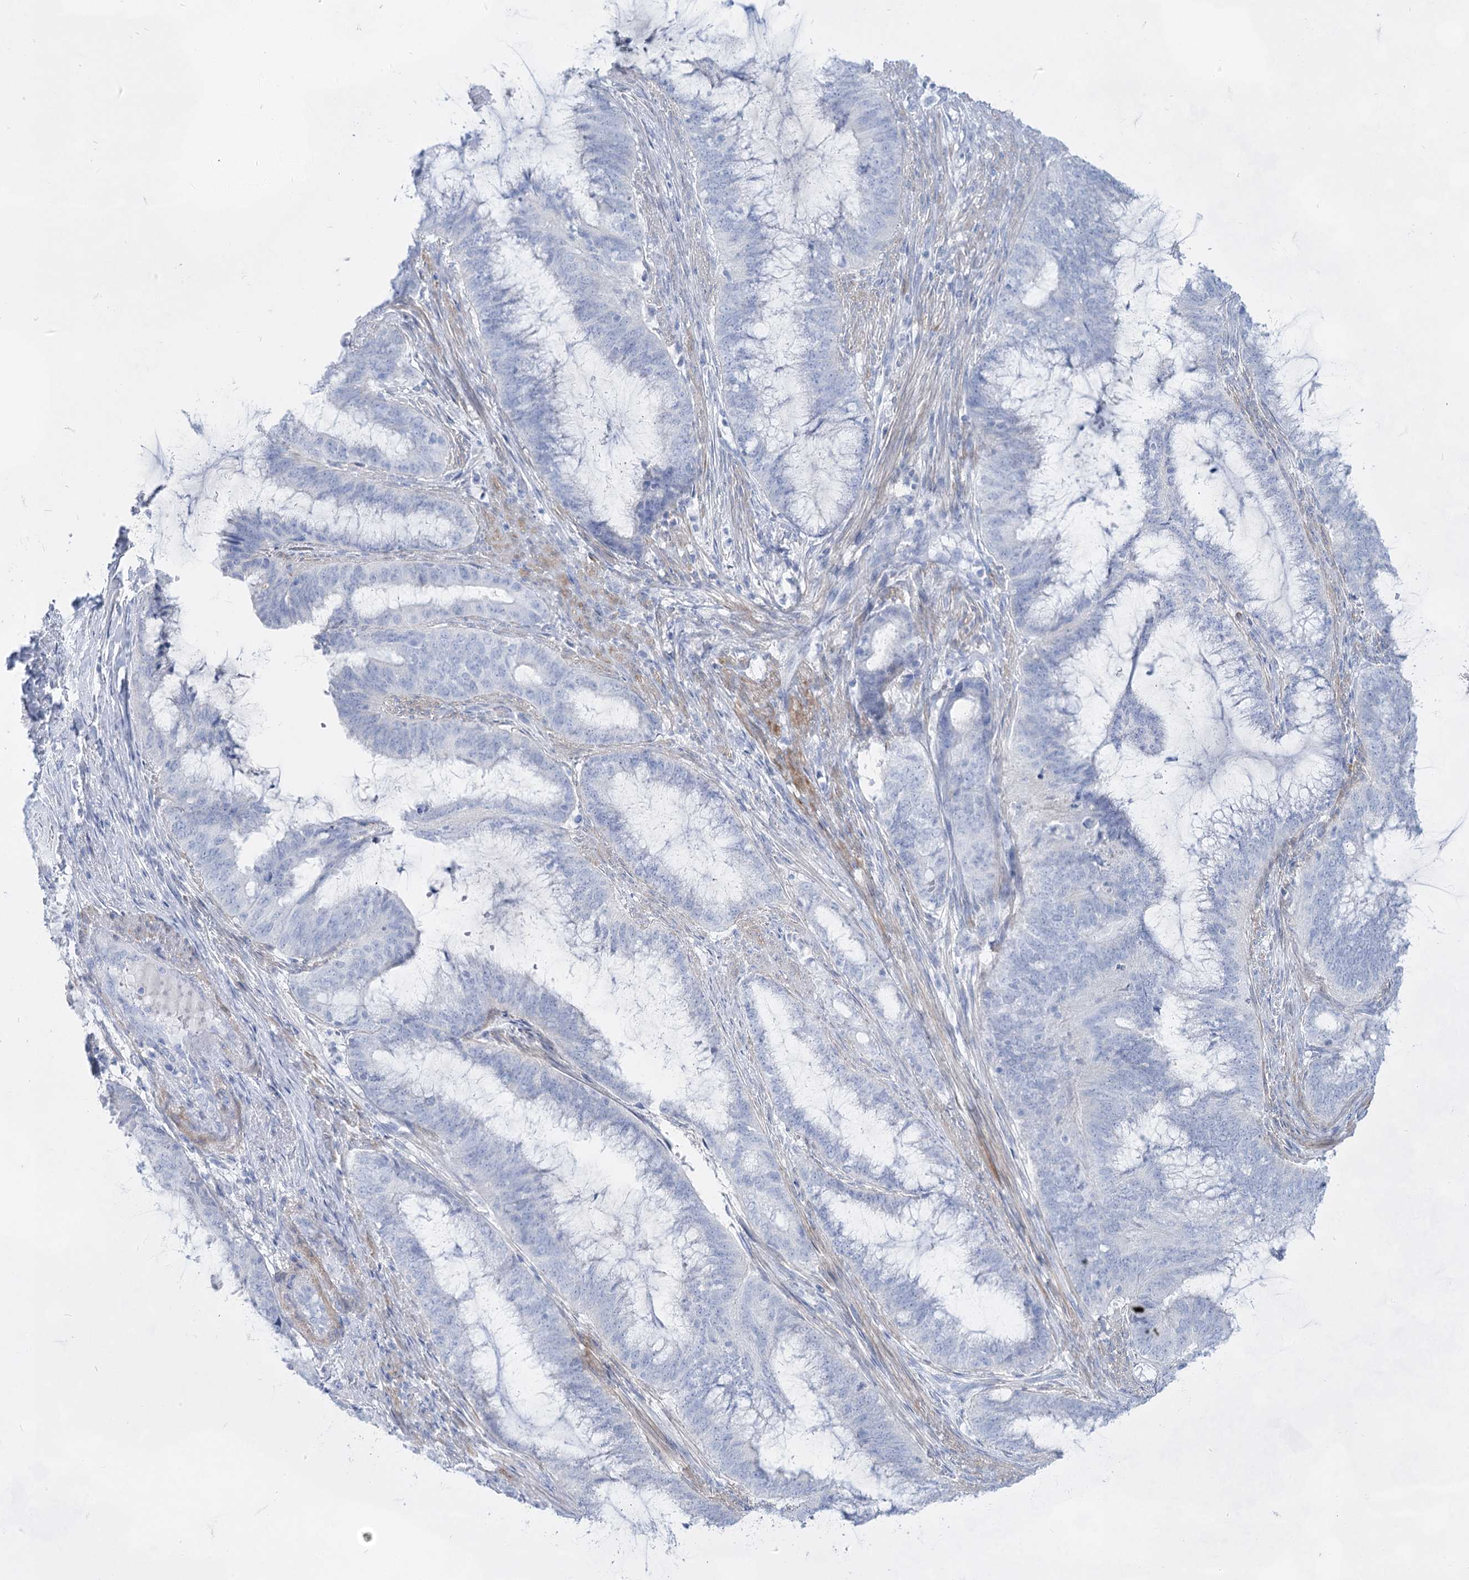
{"staining": {"intensity": "negative", "quantity": "none", "location": "none"}, "tissue": "endometrial cancer", "cell_type": "Tumor cells", "image_type": "cancer", "snomed": [{"axis": "morphology", "description": "Adenocarcinoma, NOS"}, {"axis": "topography", "description": "Endometrium"}], "caption": "Immunohistochemistry (IHC) of human endometrial adenocarcinoma demonstrates no expression in tumor cells.", "gene": "ACRV1", "patient": {"sex": "female", "age": 51}}